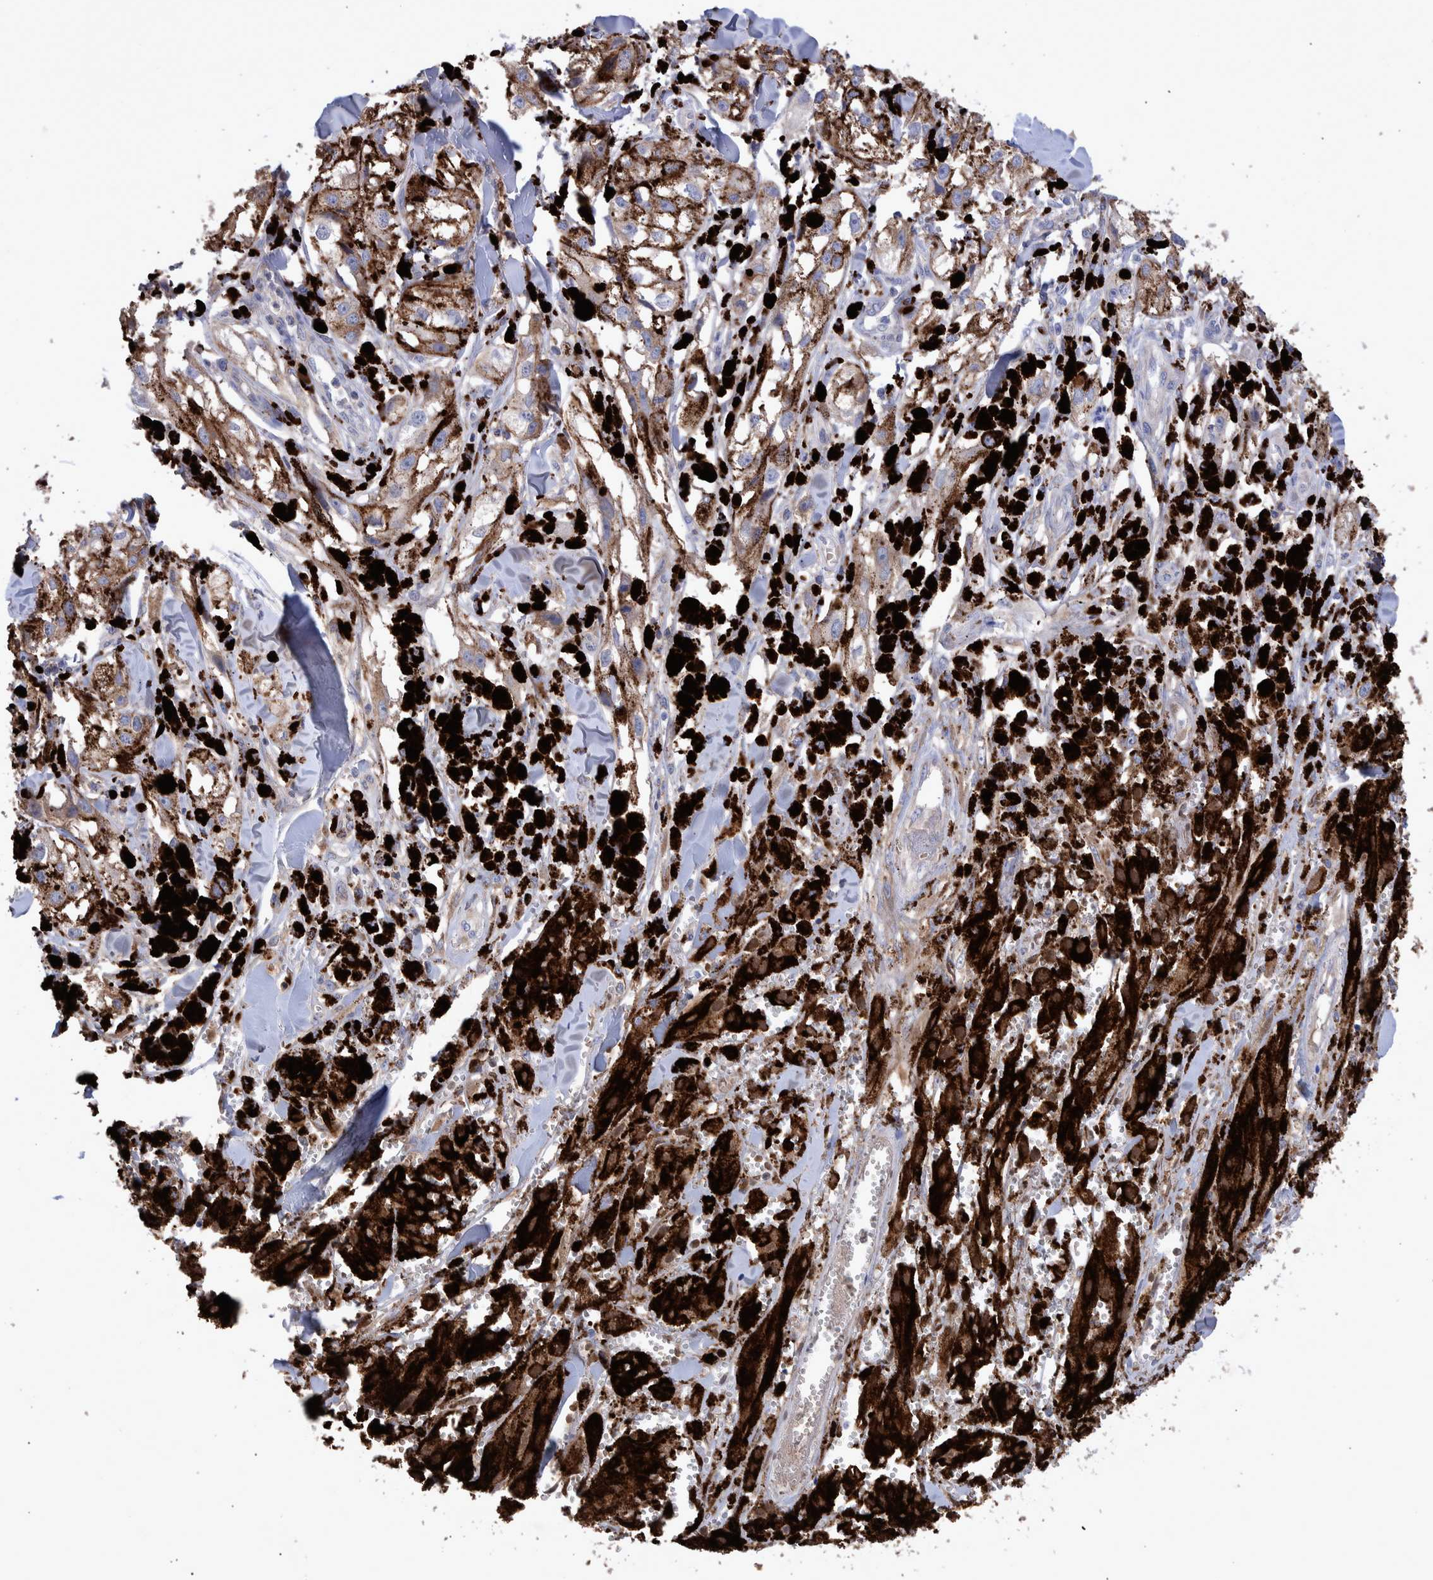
{"staining": {"intensity": "moderate", "quantity": ">75%", "location": "cytoplasmic/membranous"}, "tissue": "melanoma", "cell_type": "Tumor cells", "image_type": "cancer", "snomed": [{"axis": "morphology", "description": "Malignant melanoma, NOS"}, {"axis": "topography", "description": "Skin"}], "caption": "Immunohistochemical staining of melanoma exhibits moderate cytoplasmic/membranous protein staining in about >75% of tumor cells.", "gene": "DLL4", "patient": {"sex": "male", "age": 88}}